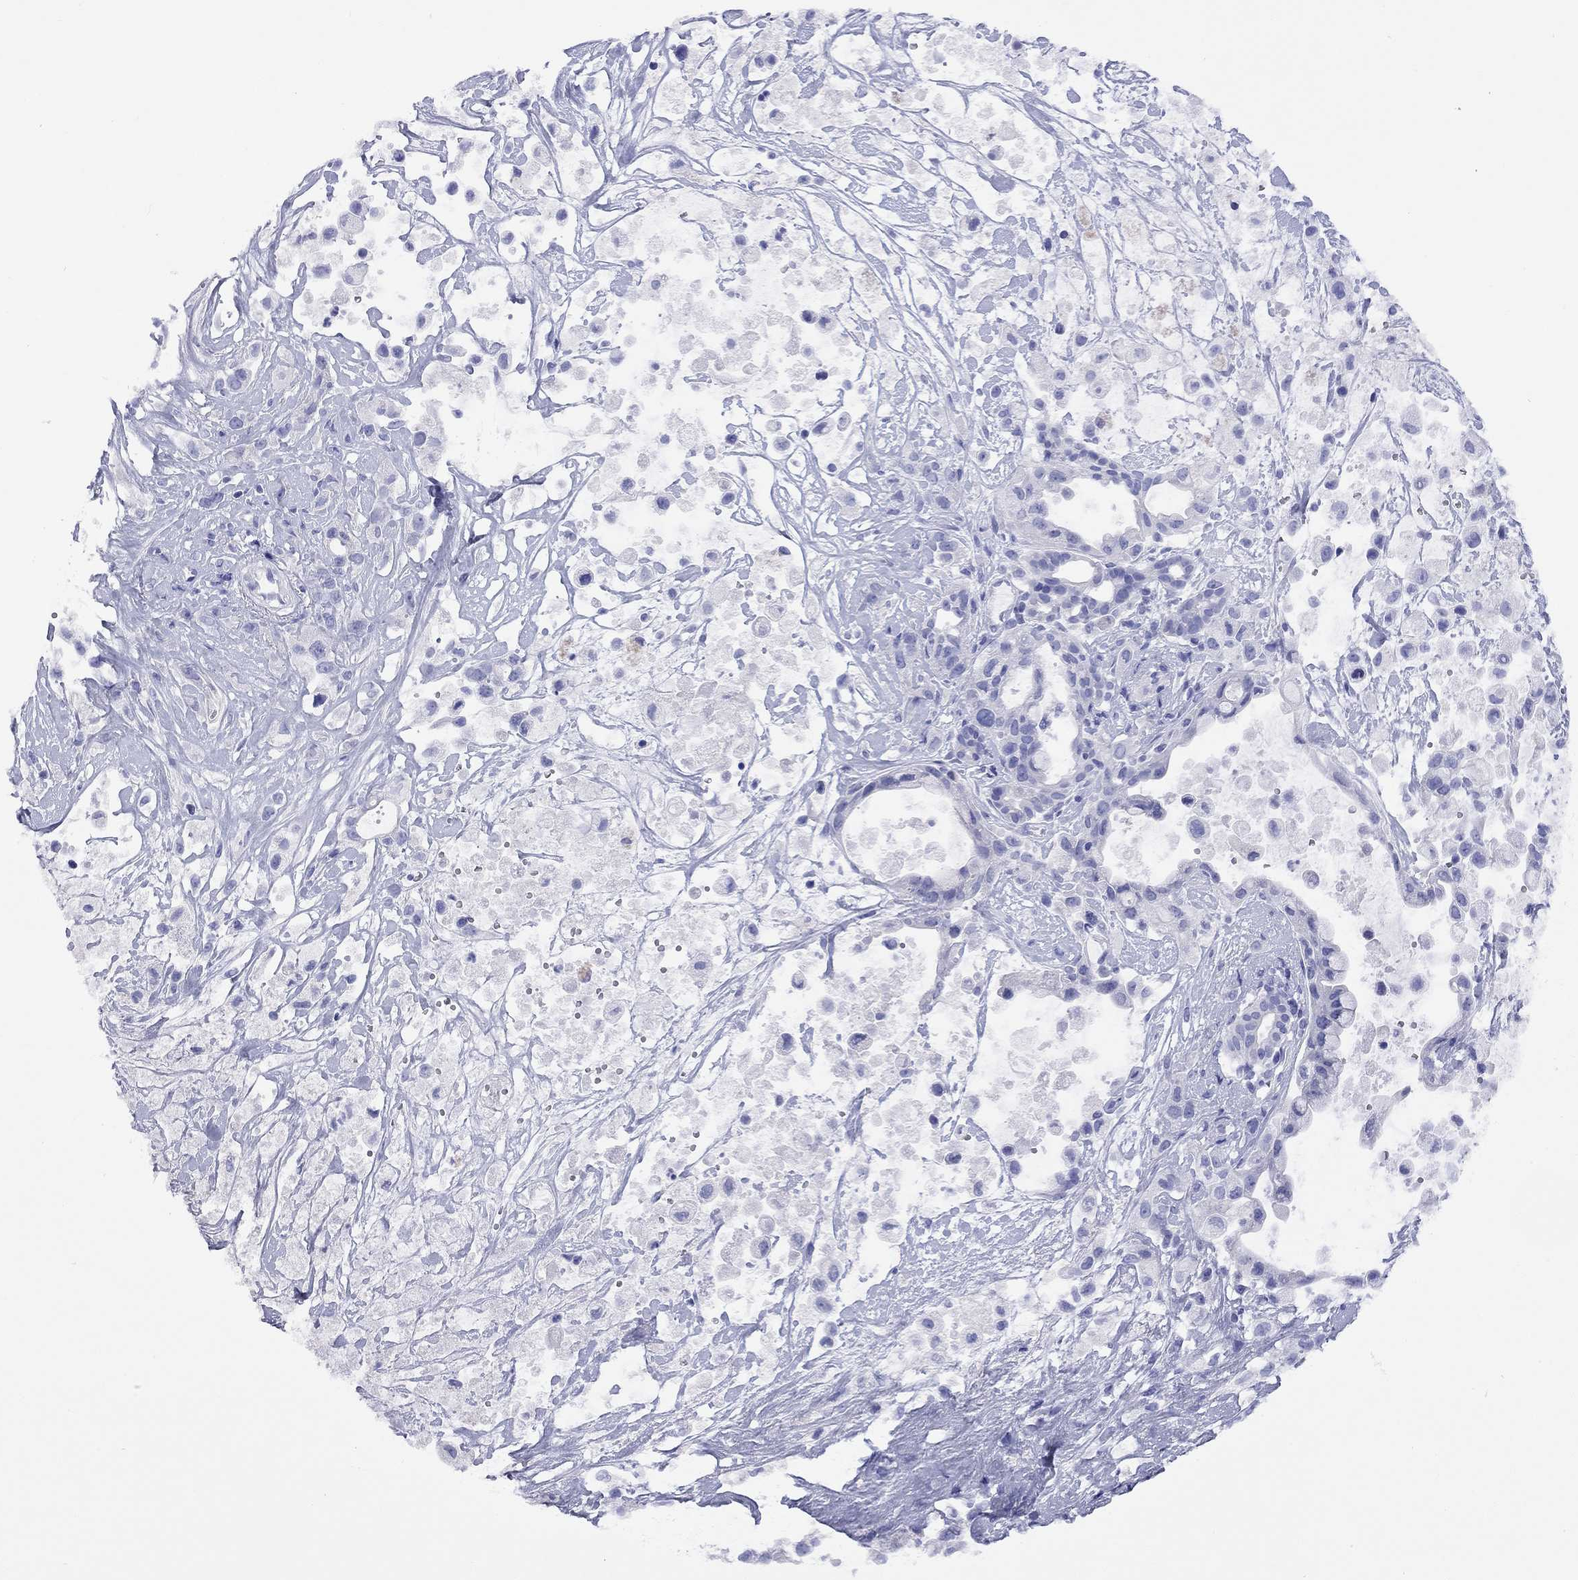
{"staining": {"intensity": "negative", "quantity": "none", "location": "none"}, "tissue": "pancreatic cancer", "cell_type": "Tumor cells", "image_type": "cancer", "snomed": [{"axis": "morphology", "description": "Adenocarcinoma, NOS"}, {"axis": "topography", "description": "Pancreas"}], "caption": "Immunohistochemical staining of adenocarcinoma (pancreatic) shows no significant expression in tumor cells. The staining is performed using DAB (3,3'-diaminobenzidine) brown chromogen with nuclei counter-stained in using hematoxylin.", "gene": "FIGLA", "patient": {"sex": "male", "age": 44}}